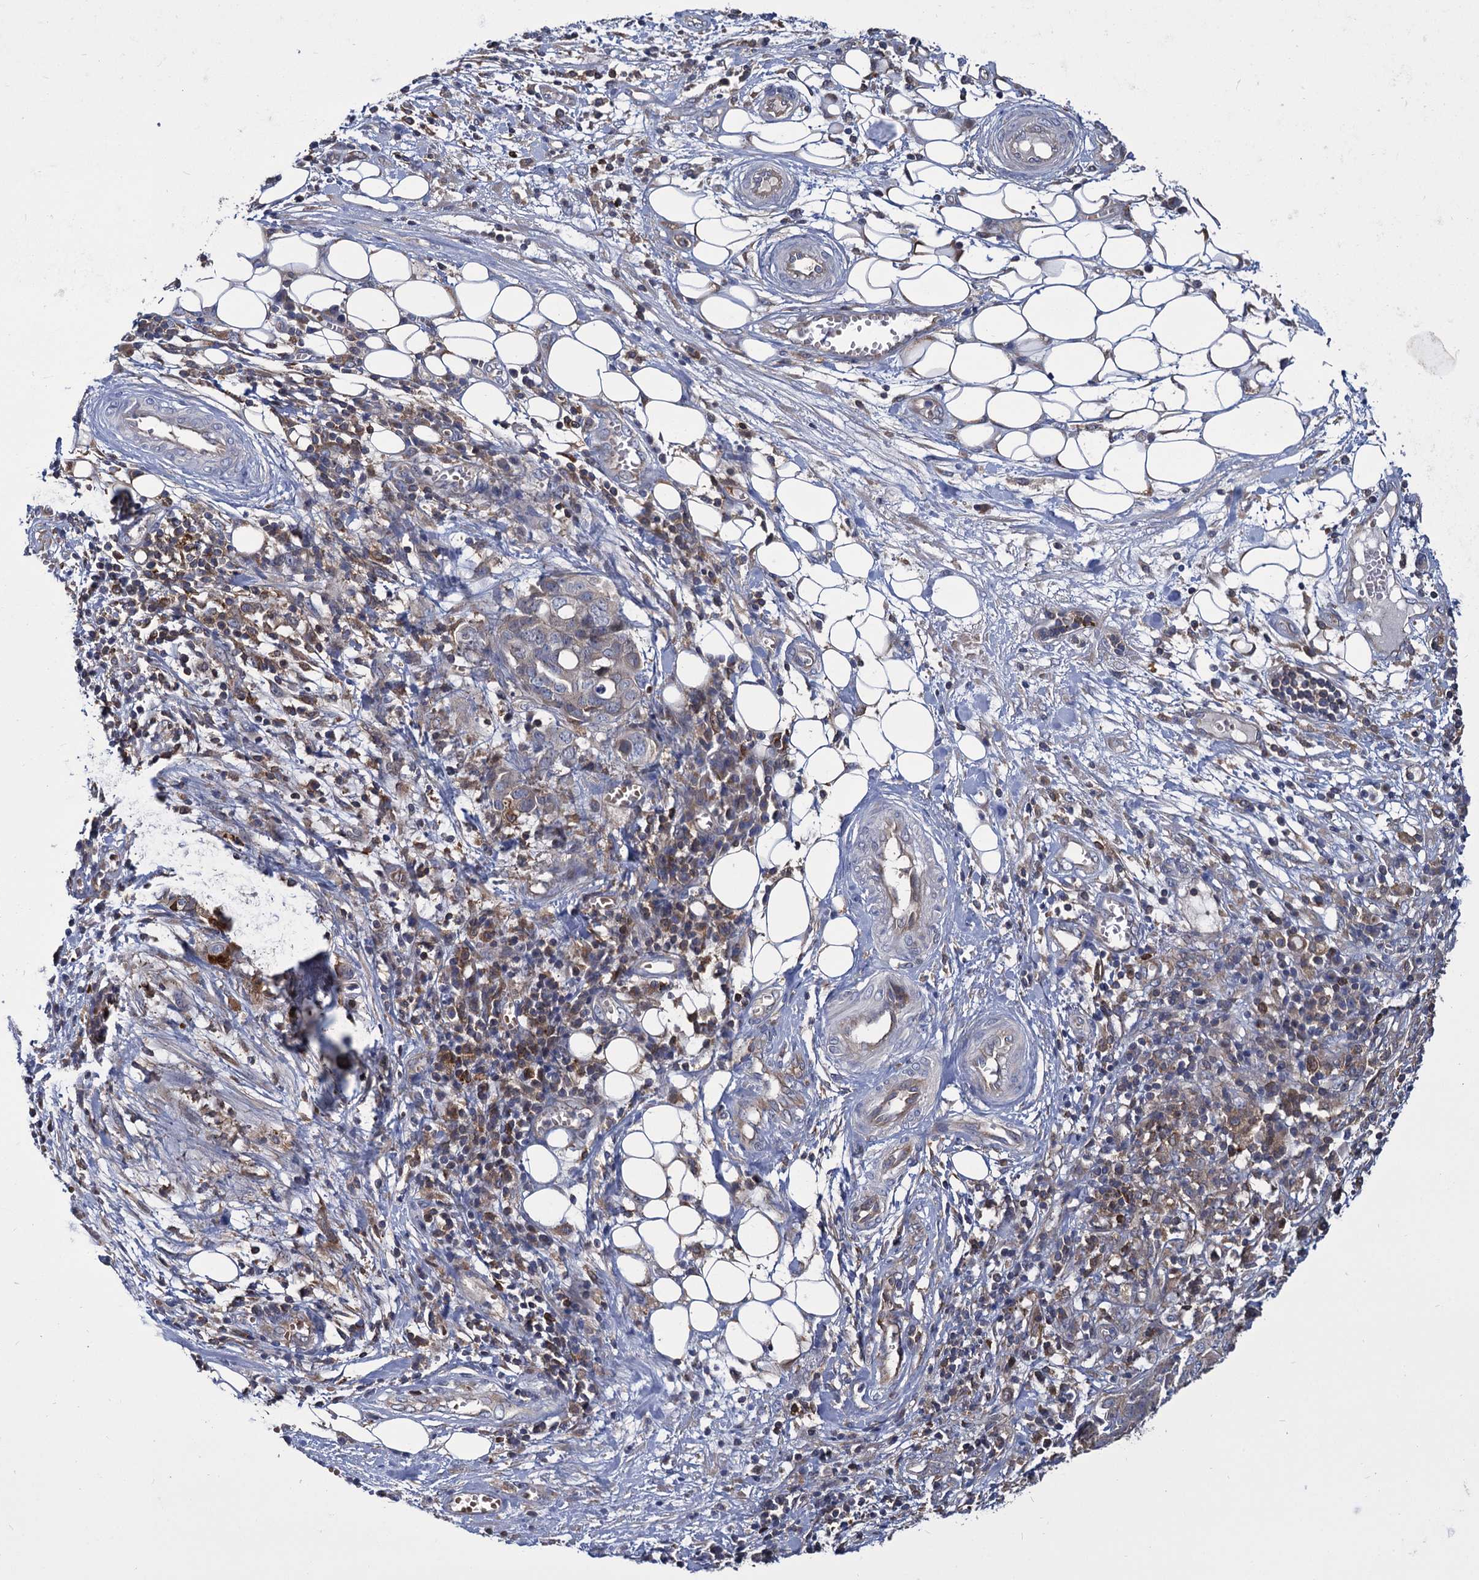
{"staining": {"intensity": "negative", "quantity": "none", "location": "none"}, "tissue": "ovarian cancer", "cell_type": "Tumor cells", "image_type": "cancer", "snomed": [{"axis": "morphology", "description": "Cystadenocarcinoma, serous, NOS"}, {"axis": "topography", "description": "Soft tissue"}, {"axis": "topography", "description": "Ovary"}], "caption": "The IHC photomicrograph has no significant staining in tumor cells of ovarian cancer tissue. (Stains: DAB IHC with hematoxylin counter stain, Microscopy: brightfield microscopy at high magnification).", "gene": "GCLC", "patient": {"sex": "female", "age": 57}}